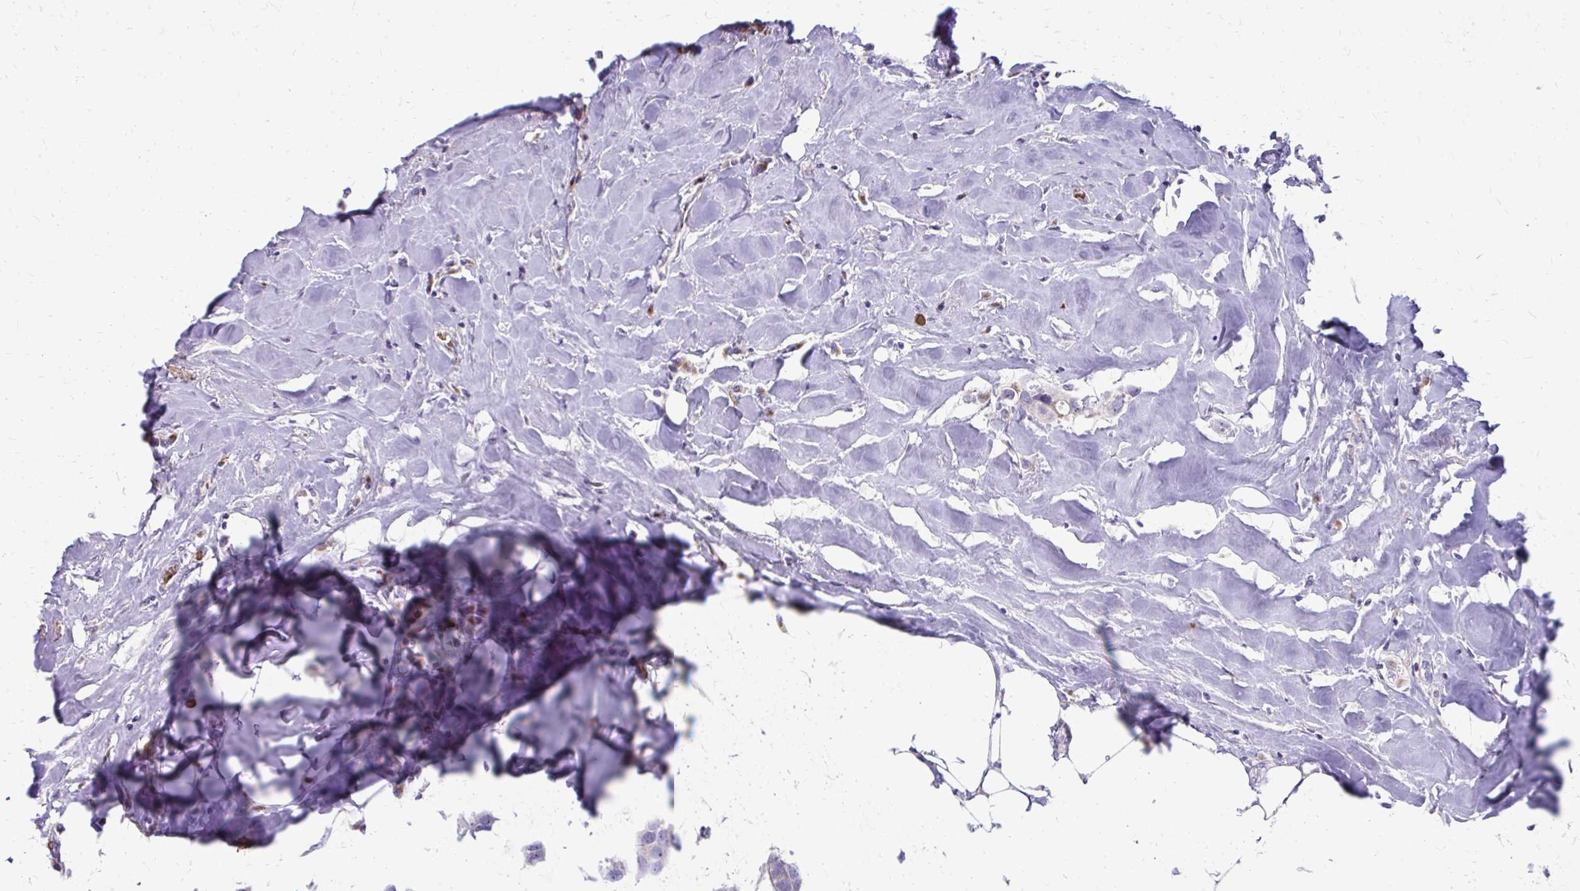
{"staining": {"intensity": "negative", "quantity": "none", "location": "none"}, "tissue": "breast cancer", "cell_type": "Tumor cells", "image_type": "cancer", "snomed": [{"axis": "morphology", "description": "Duct carcinoma"}, {"axis": "topography", "description": "Breast"}], "caption": "High power microscopy photomicrograph of an immunohistochemistry histopathology image of breast cancer, revealing no significant expression in tumor cells.", "gene": "FUNDC2", "patient": {"sex": "female", "age": 80}}